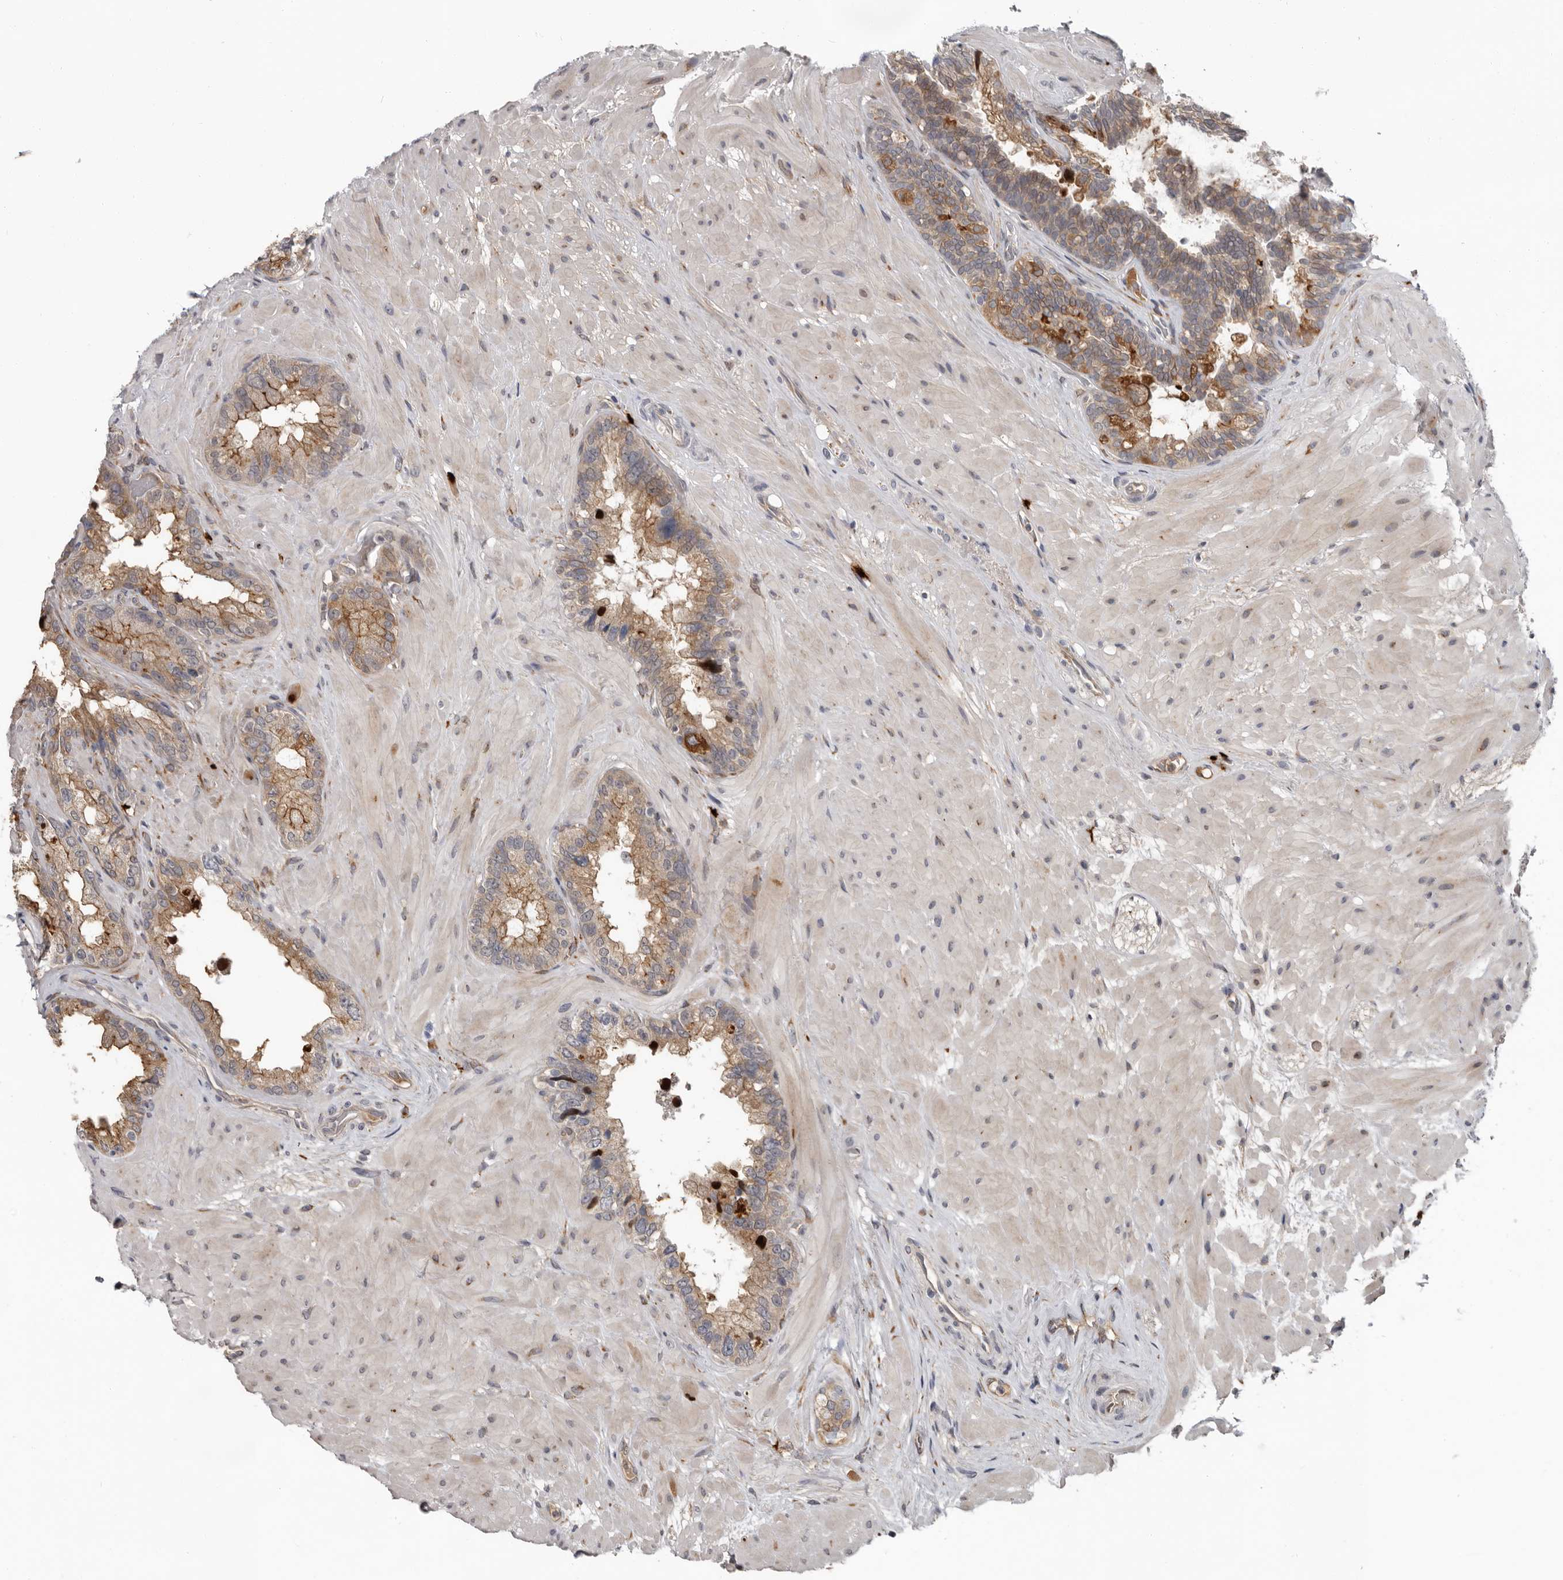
{"staining": {"intensity": "moderate", "quantity": ">75%", "location": "cytoplasmic/membranous"}, "tissue": "seminal vesicle", "cell_type": "Glandular cells", "image_type": "normal", "snomed": [{"axis": "morphology", "description": "Normal tissue, NOS"}, {"axis": "topography", "description": "Seminal veicle"}], "caption": "Human seminal vesicle stained for a protein (brown) reveals moderate cytoplasmic/membranous positive positivity in approximately >75% of glandular cells.", "gene": "MTF1", "patient": {"sex": "male", "age": 80}}